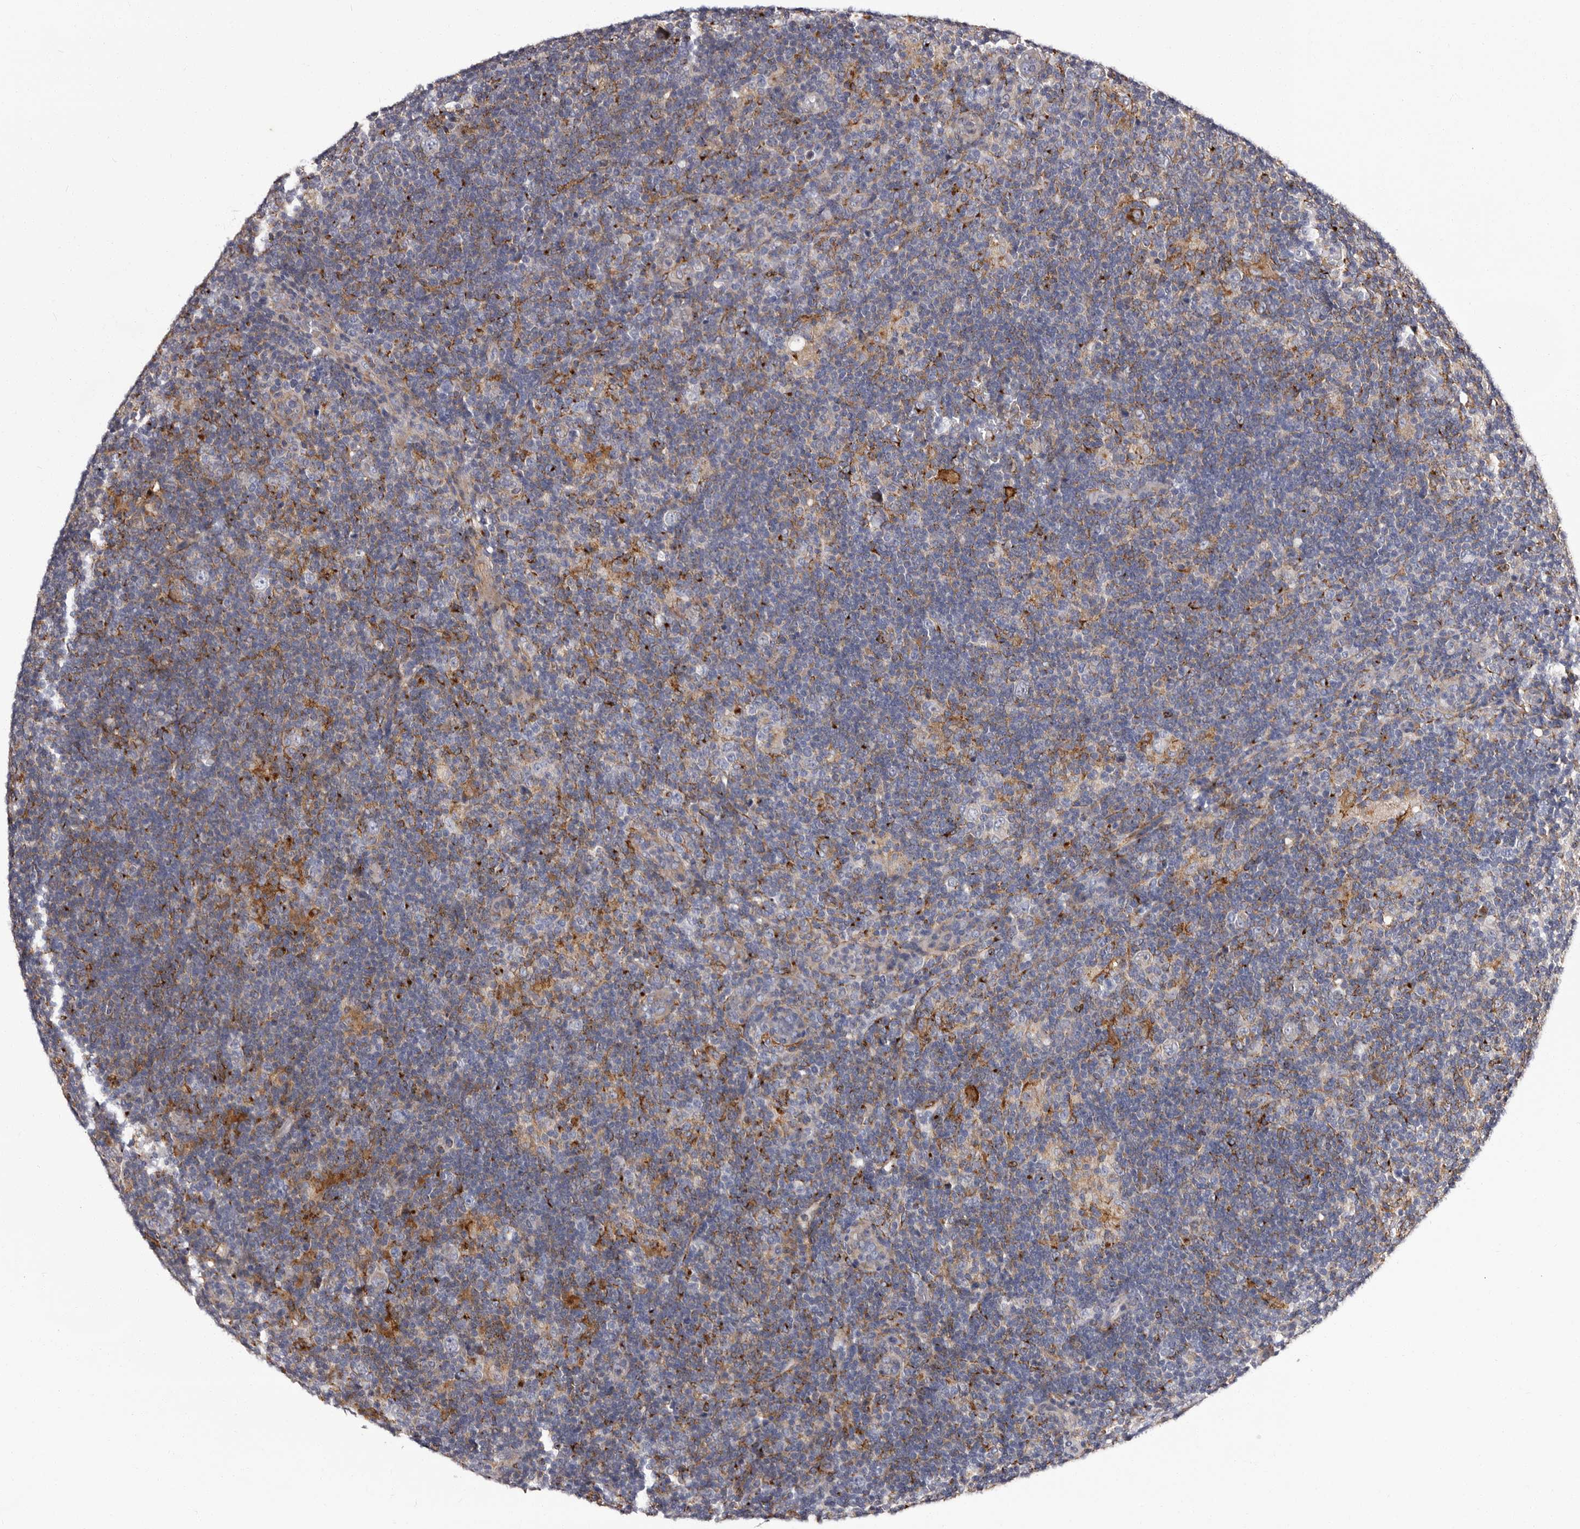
{"staining": {"intensity": "negative", "quantity": "none", "location": "none"}, "tissue": "lymphoma", "cell_type": "Tumor cells", "image_type": "cancer", "snomed": [{"axis": "morphology", "description": "Hodgkin's disease, NOS"}, {"axis": "topography", "description": "Lymph node"}], "caption": "The photomicrograph demonstrates no significant positivity in tumor cells of lymphoma.", "gene": "AUNIP", "patient": {"sex": "female", "age": 57}}